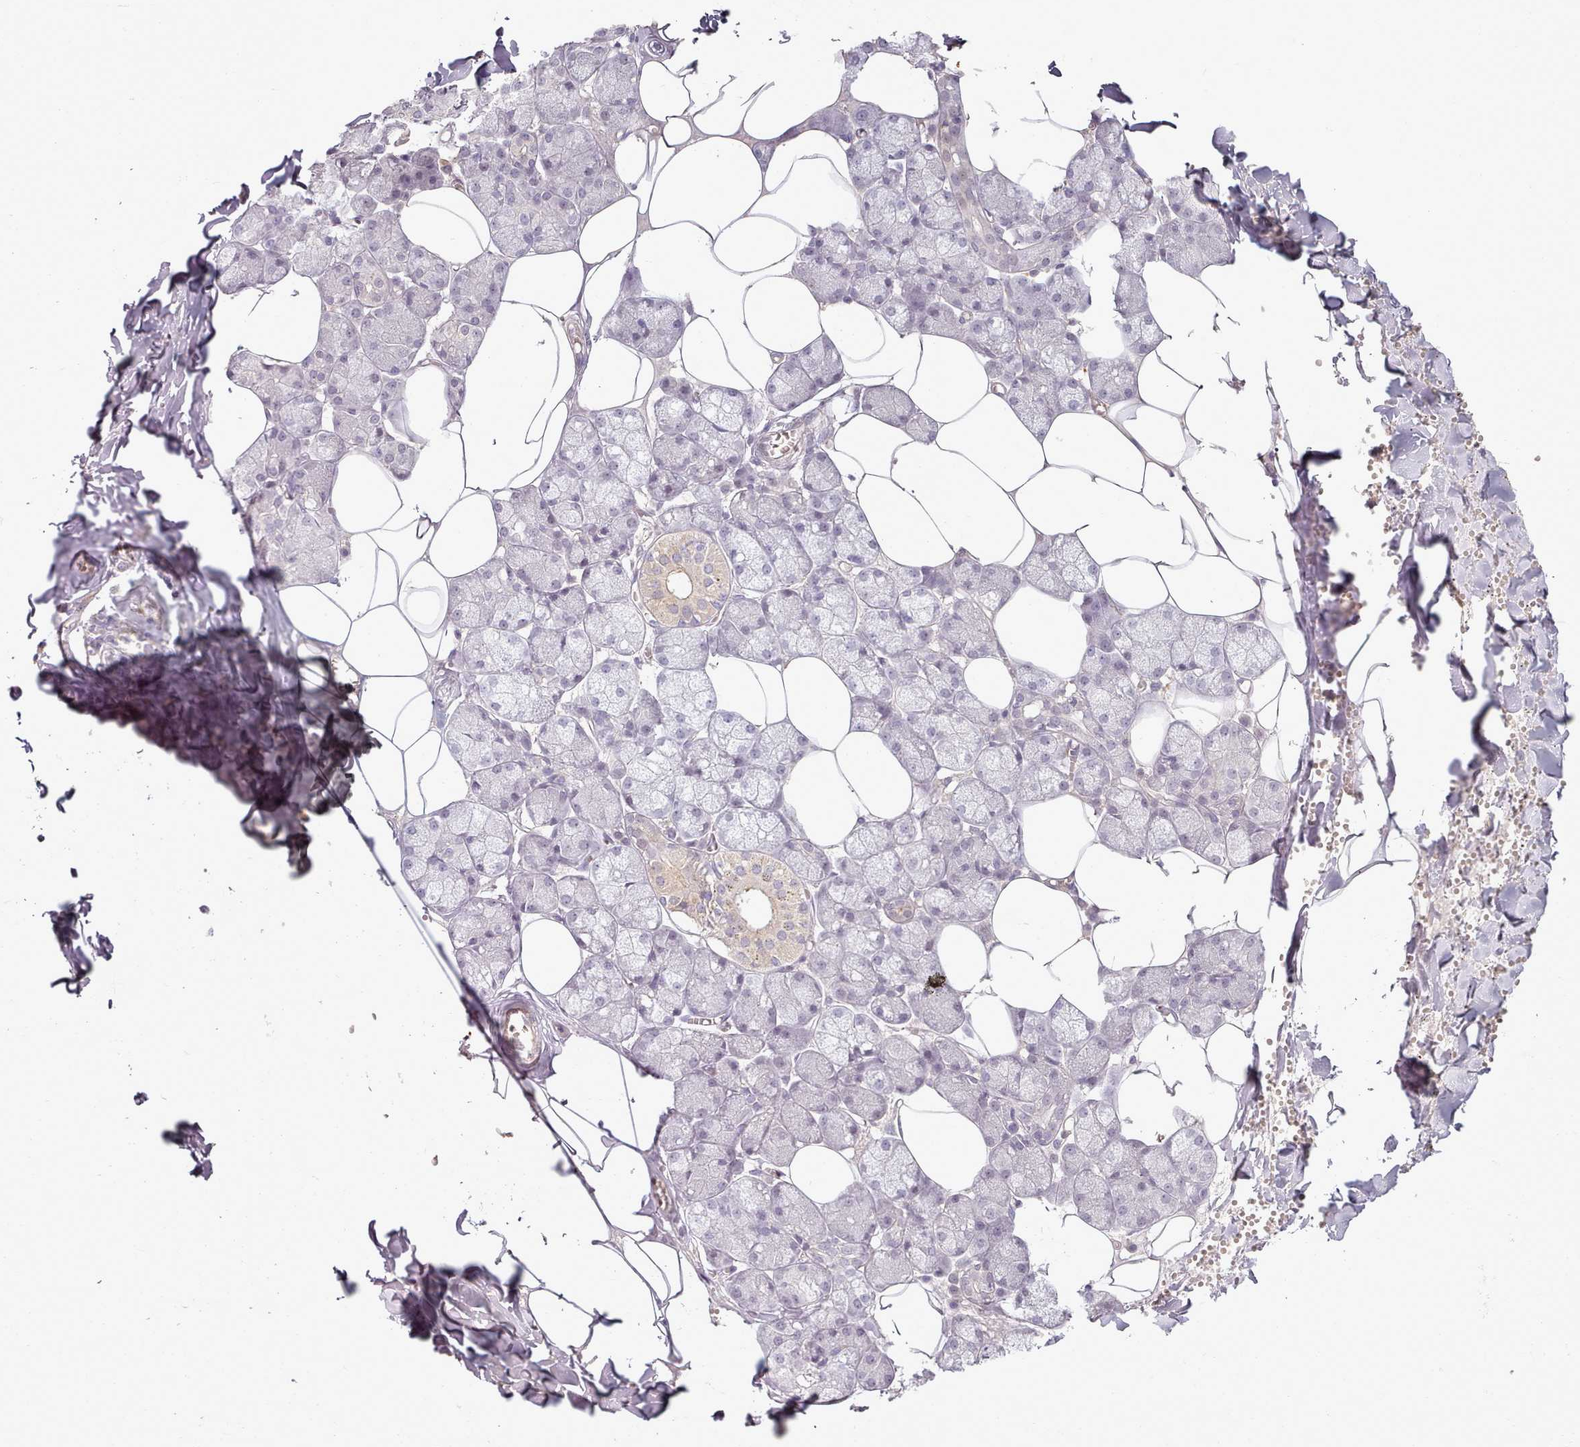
{"staining": {"intensity": "moderate", "quantity": "<25%", "location": "cytoplasmic/membranous"}, "tissue": "salivary gland", "cell_type": "Glandular cells", "image_type": "normal", "snomed": [{"axis": "morphology", "description": "Normal tissue, NOS"}, {"axis": "topography", "description": "Salivary gland"}], "caption": "A micrograph of human salivary gland stained for a protein reveals moderate cytoplasmic/membranous brown staining in glandular cells.", "gene": "C1QTNF5", "patient": {"sex": "male", "age": 62}}